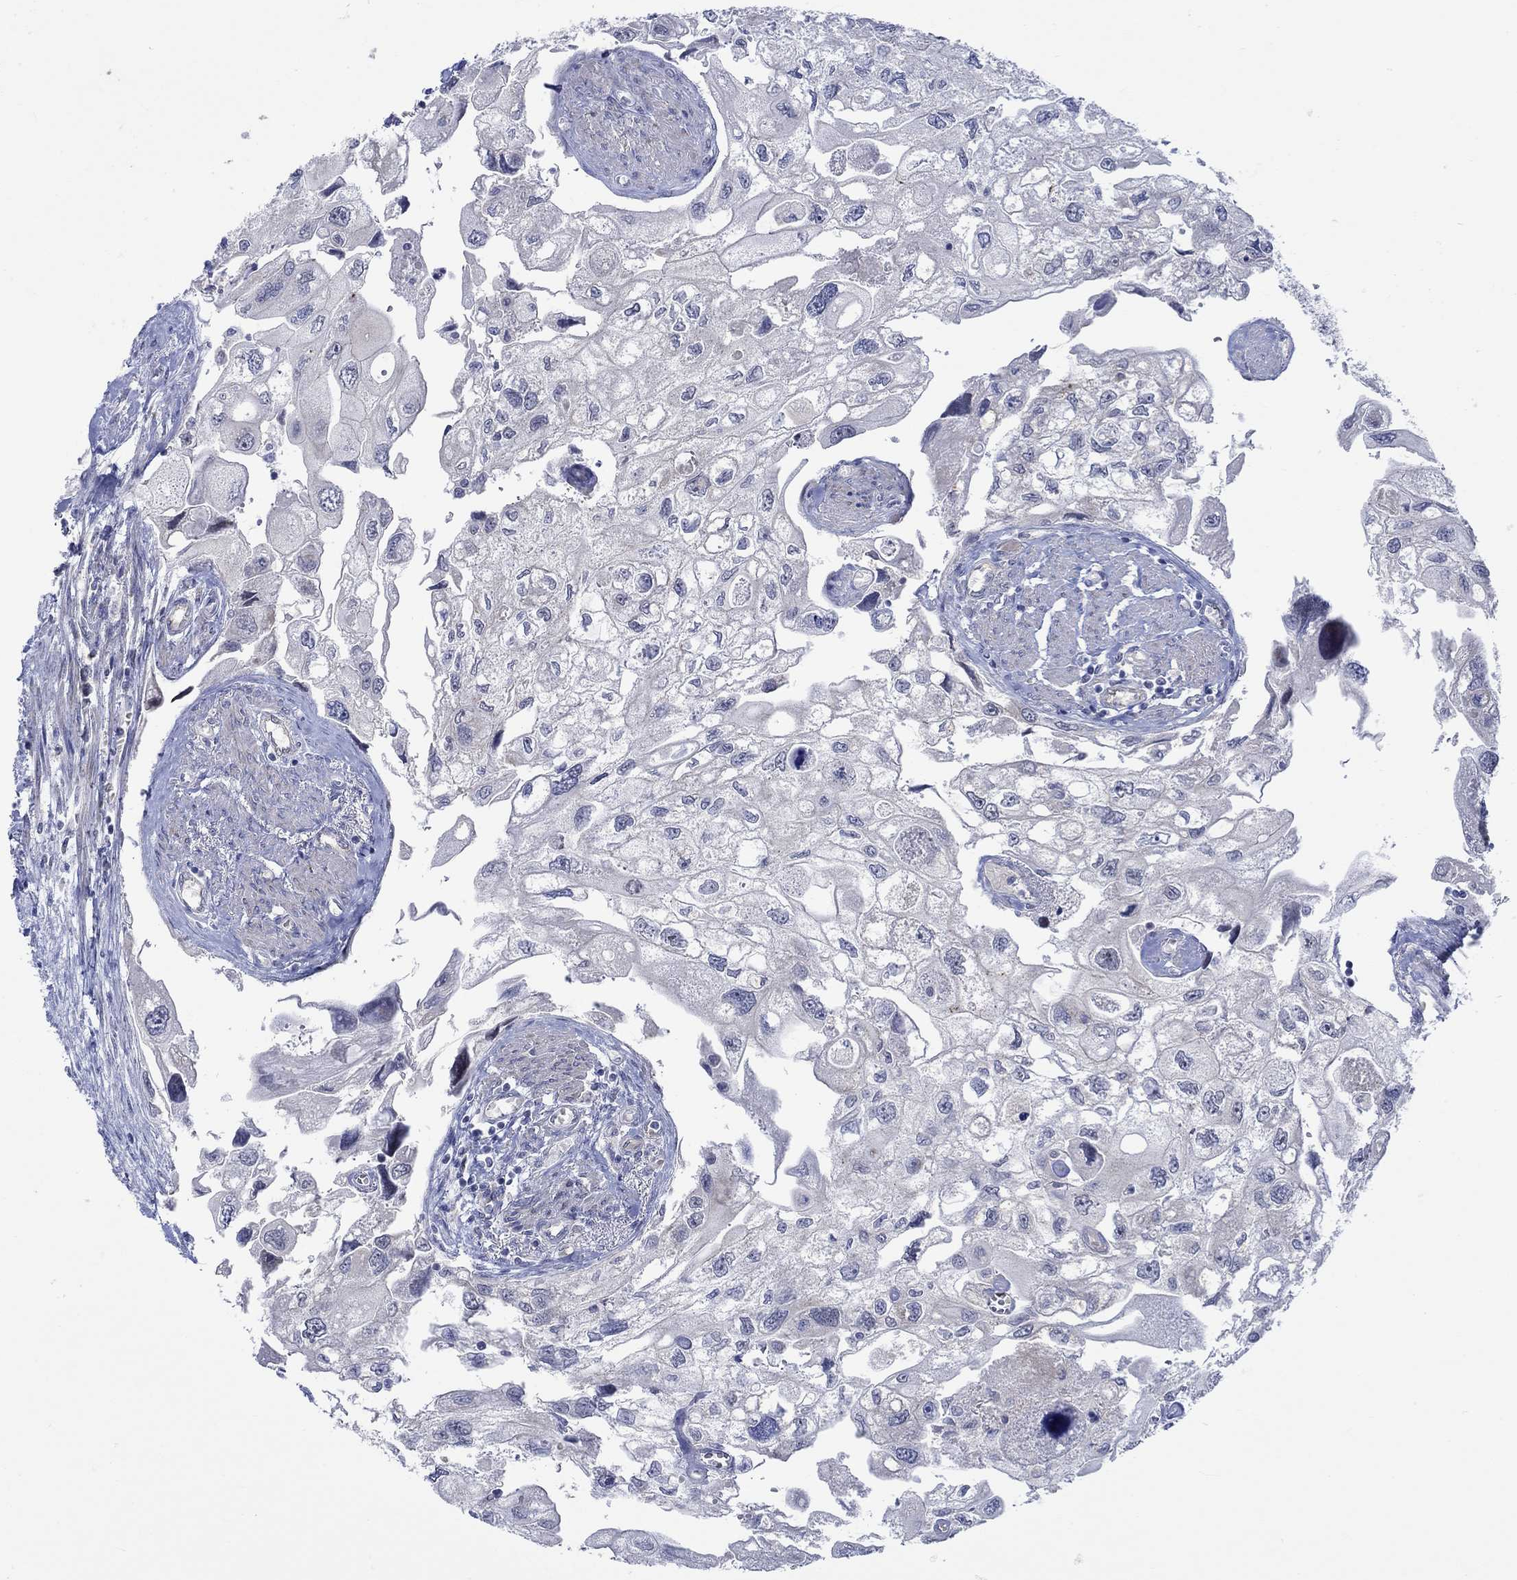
{"staining": {"intensity": "negative", "quantity": "none", "location": "none"}, "tissue": "urothelial cancer", "cell_type": "Tumor cells", "image_type": "cancer", "snomed": [{"axis": "morphology", "description": "Urothelial carcinoma, High grade"}, {"axis": "topography", "description": "Urinary bladder"}], "caption": "Human high-grade urothelial carcinoma stained for a protein using IHC displays no expression in tumor cells.", "gene": "WASF1", "patient": {"sex": "male", "age": 59}}